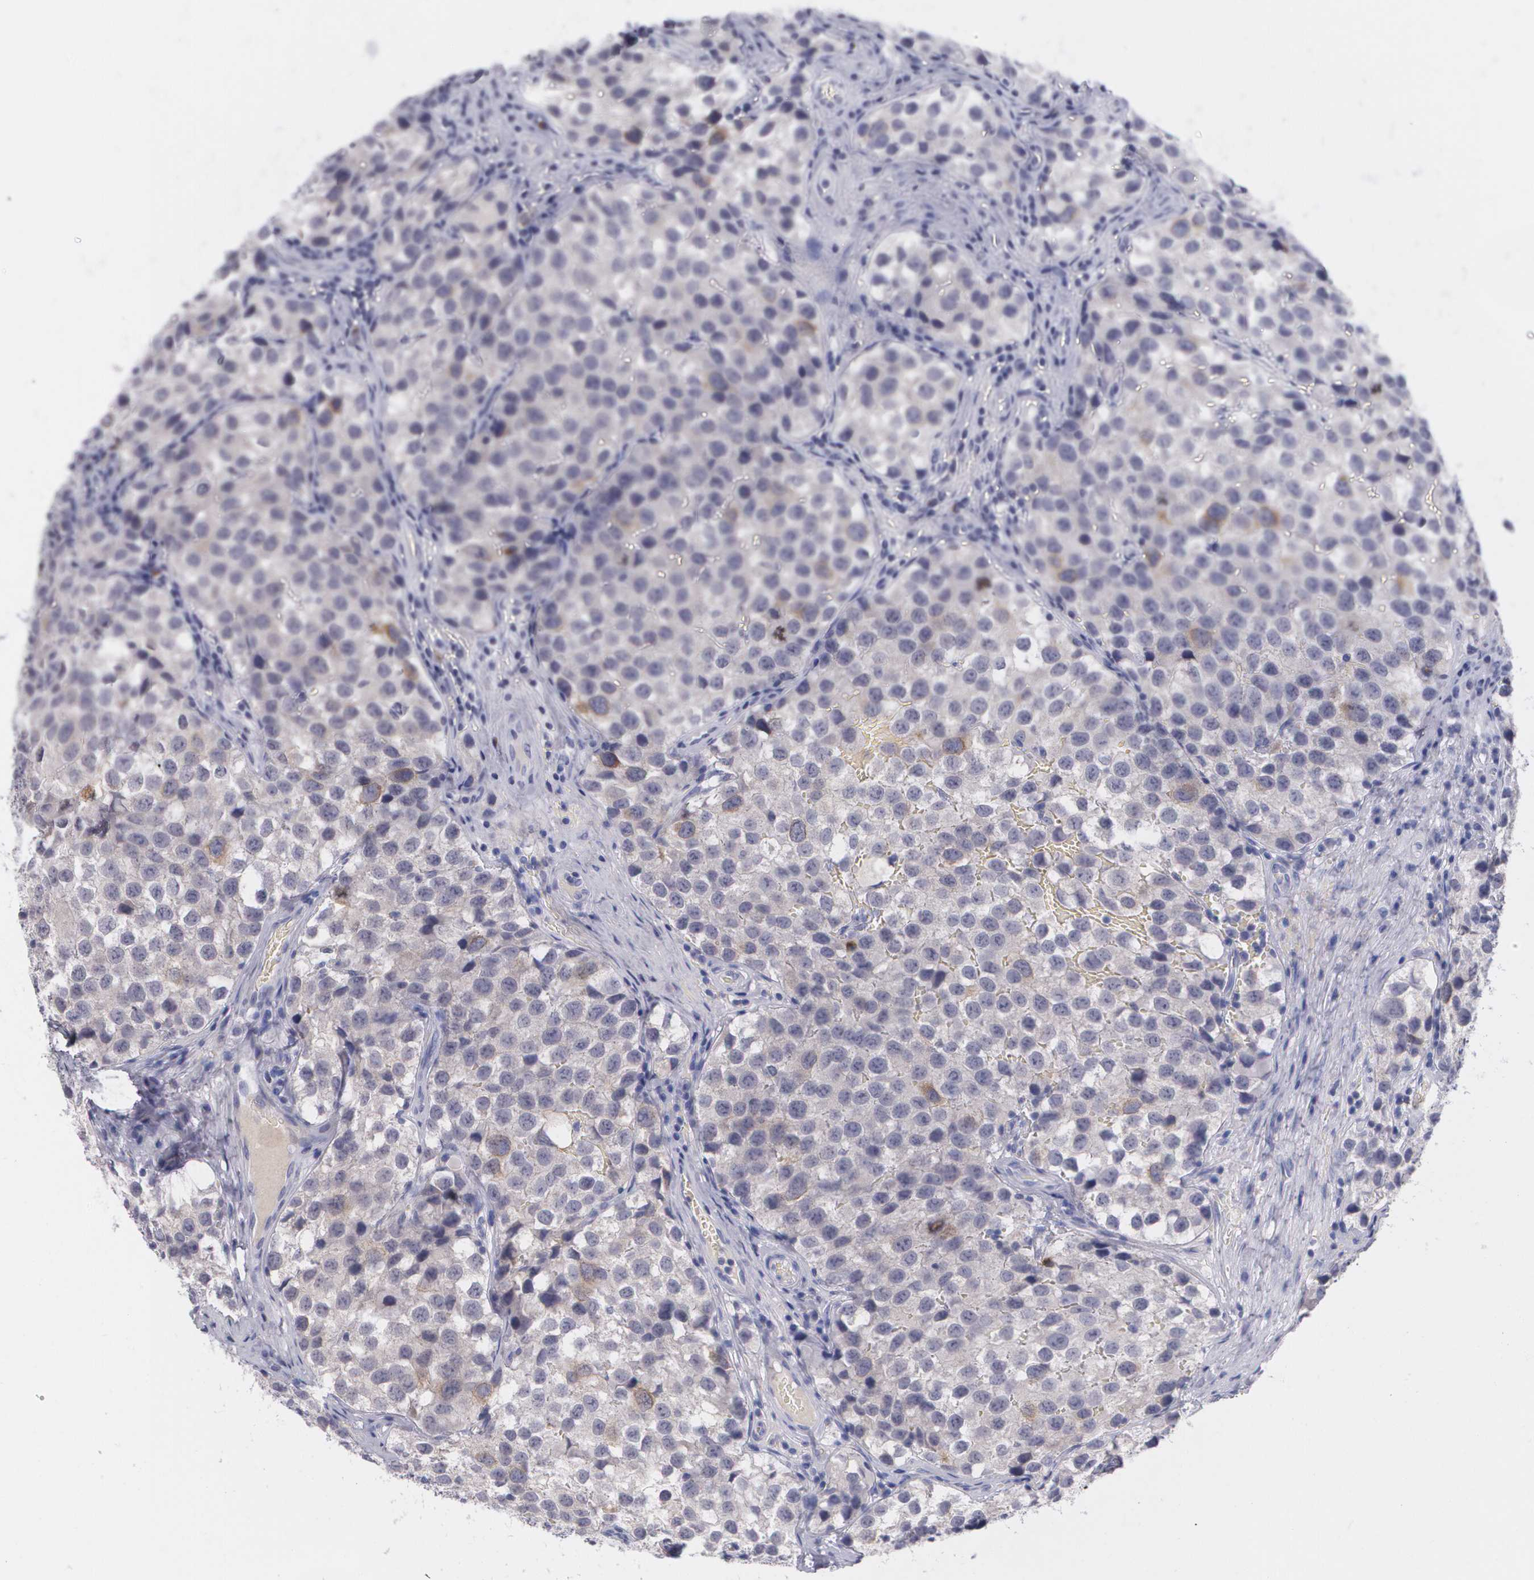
{"staining": {"intensity": "weak", "quantity": "<25%", "location": "cytoplasmic/membranous"}, "tissue": "testis cancer", "cell_type": "Tumor cells", "image_type": "cancer", "snomed": [{"axis": "morphology", "description": "Seminoma, NOS"}, {"axis": "topography", "description": "Testis"}], "caption": "Tumor cells show no significant protein expression in testis cancer.", "gene": "HMMR", "patient": {"sex": "male", "age": 39}}